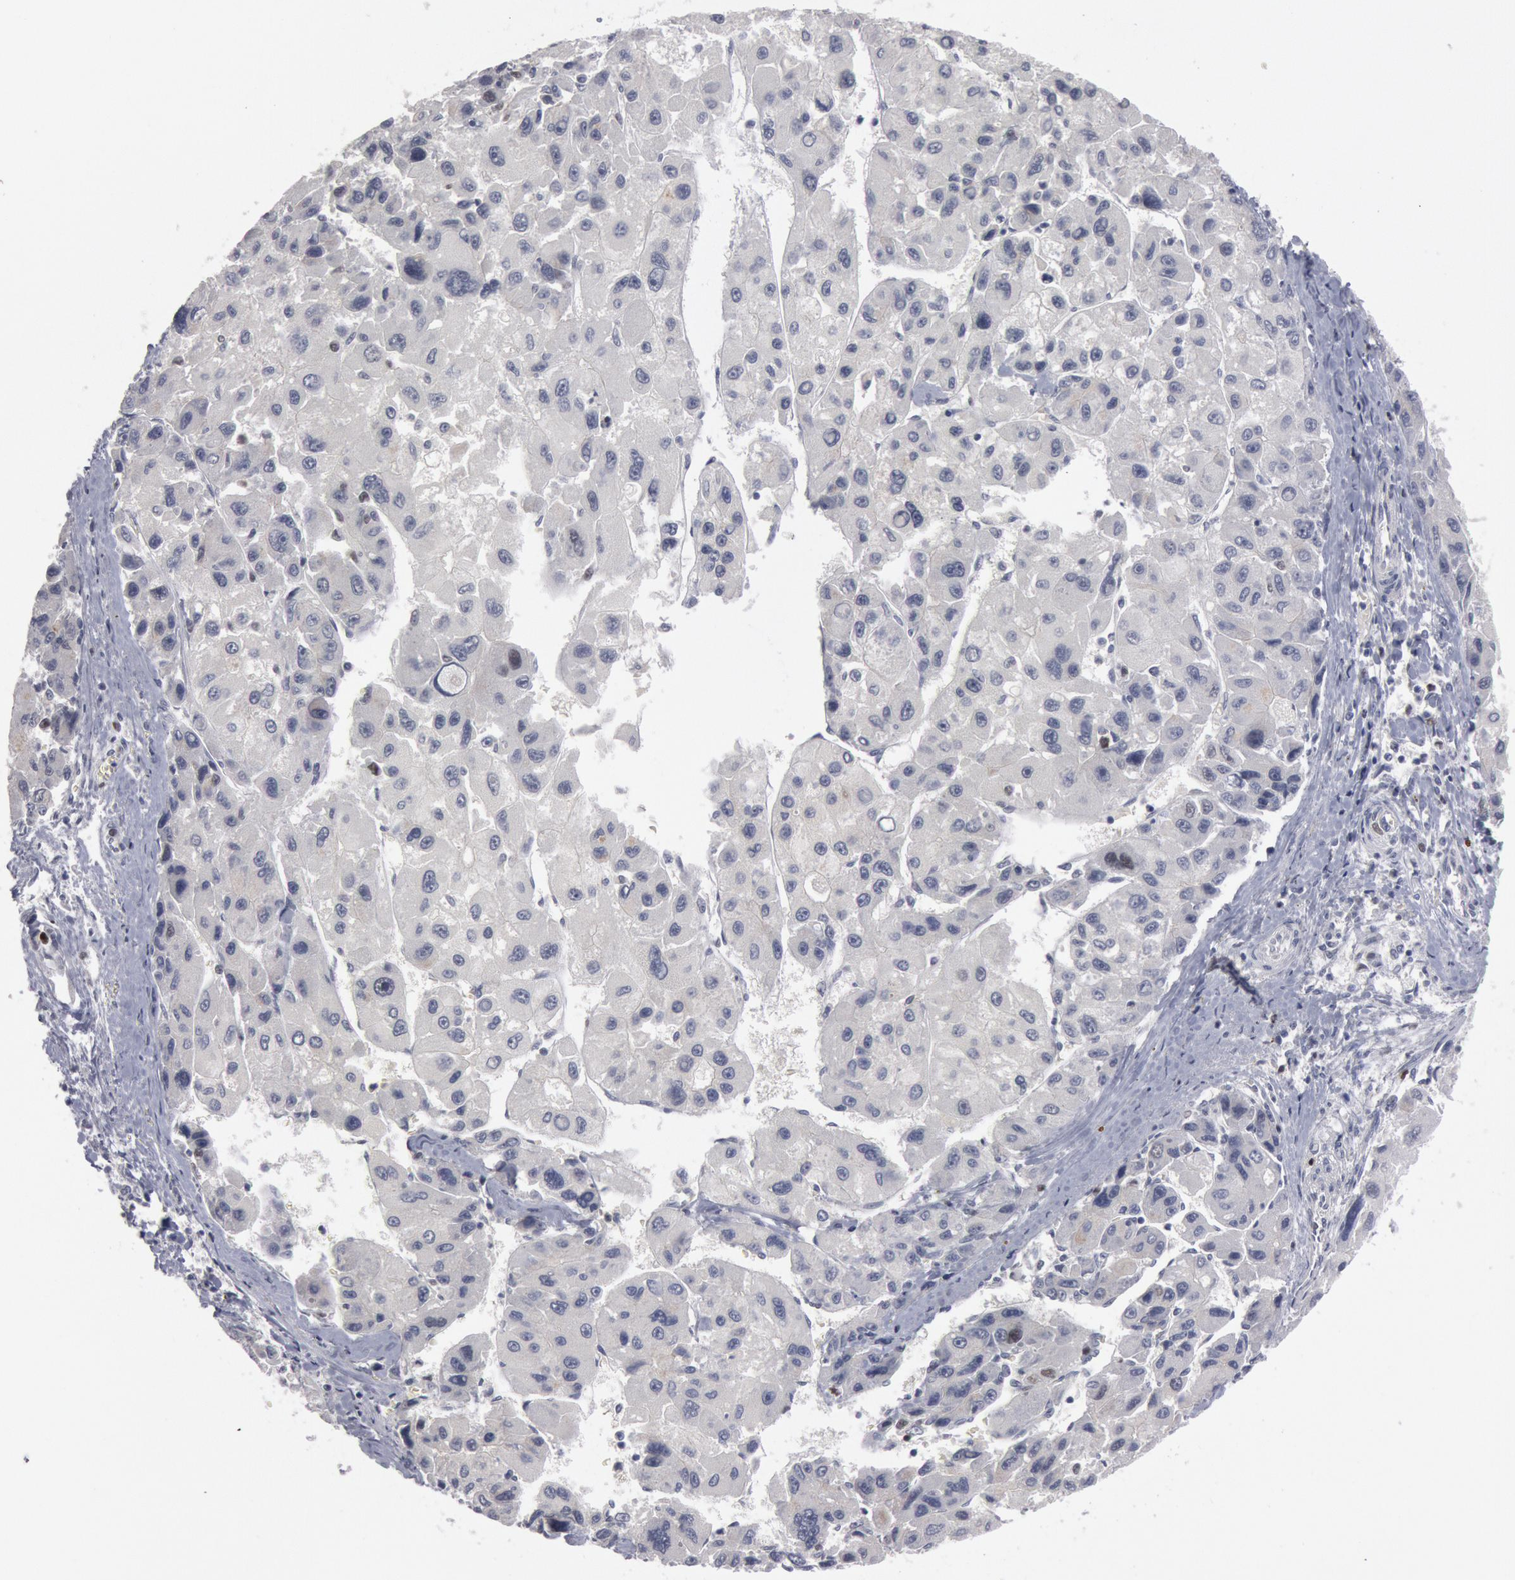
{"staining": {"intensity": "negative", "quantity": "none", "location": "none"}, "tissue": "liver cancer", "cell_type": "Tumor cells", "image_type": "cancer", "snomed": [{"axis": "morphology", "description": "Carcinoma, Hepatocellular, NOS"}, {"axis": "topography", "description": "Liver"}], "caption": "Tumor cells are negative for brown protein staining in hepatocellular carcinoma (liver).", "gene": "WDHD1", "patient": {"sex": "male", "age": 64}}